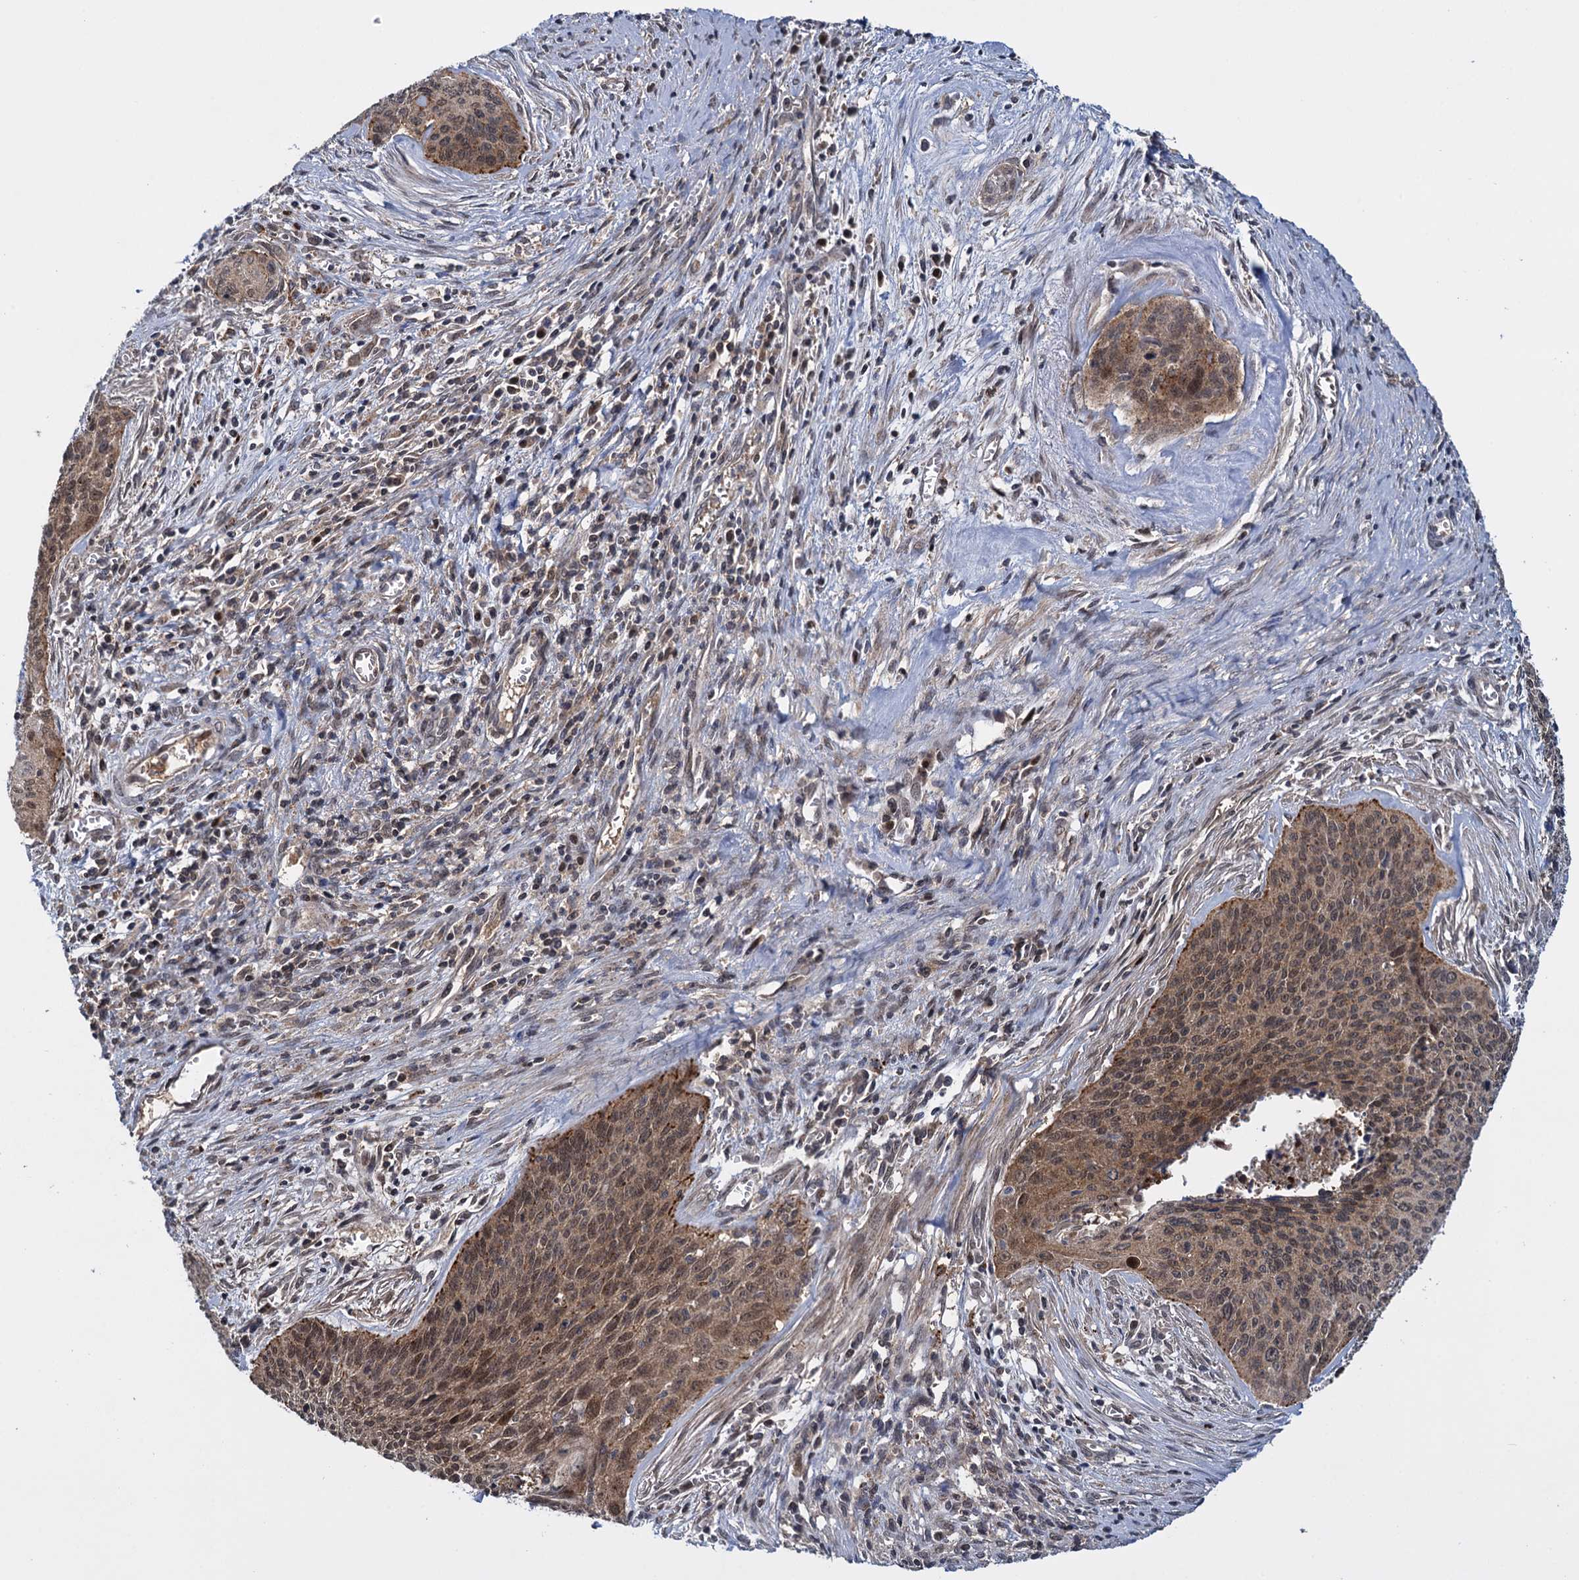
{"staining": {"intensity": "moderate", "quantity": "25%-75%", "location": "cytoplasmic/membranous,nuclear"}, "tissue": "cervical cancer", "cell_type": "Tumor cells", "image_type": "cancer", "snomed": [{"axis": "morphology", "description": "Squamous cell carcinoma, NOS"}, {"axis": "topography", "description": "Cervix"}], "caption": "Protein staining shows moderate cytoplasmic/membranous and nuclear staining in about 25%-75% of tumor cells in cervical cancer (squamous cell carcinoma).", "gene": "GLO1", "patient": {"sex": "female", "age": 55}}